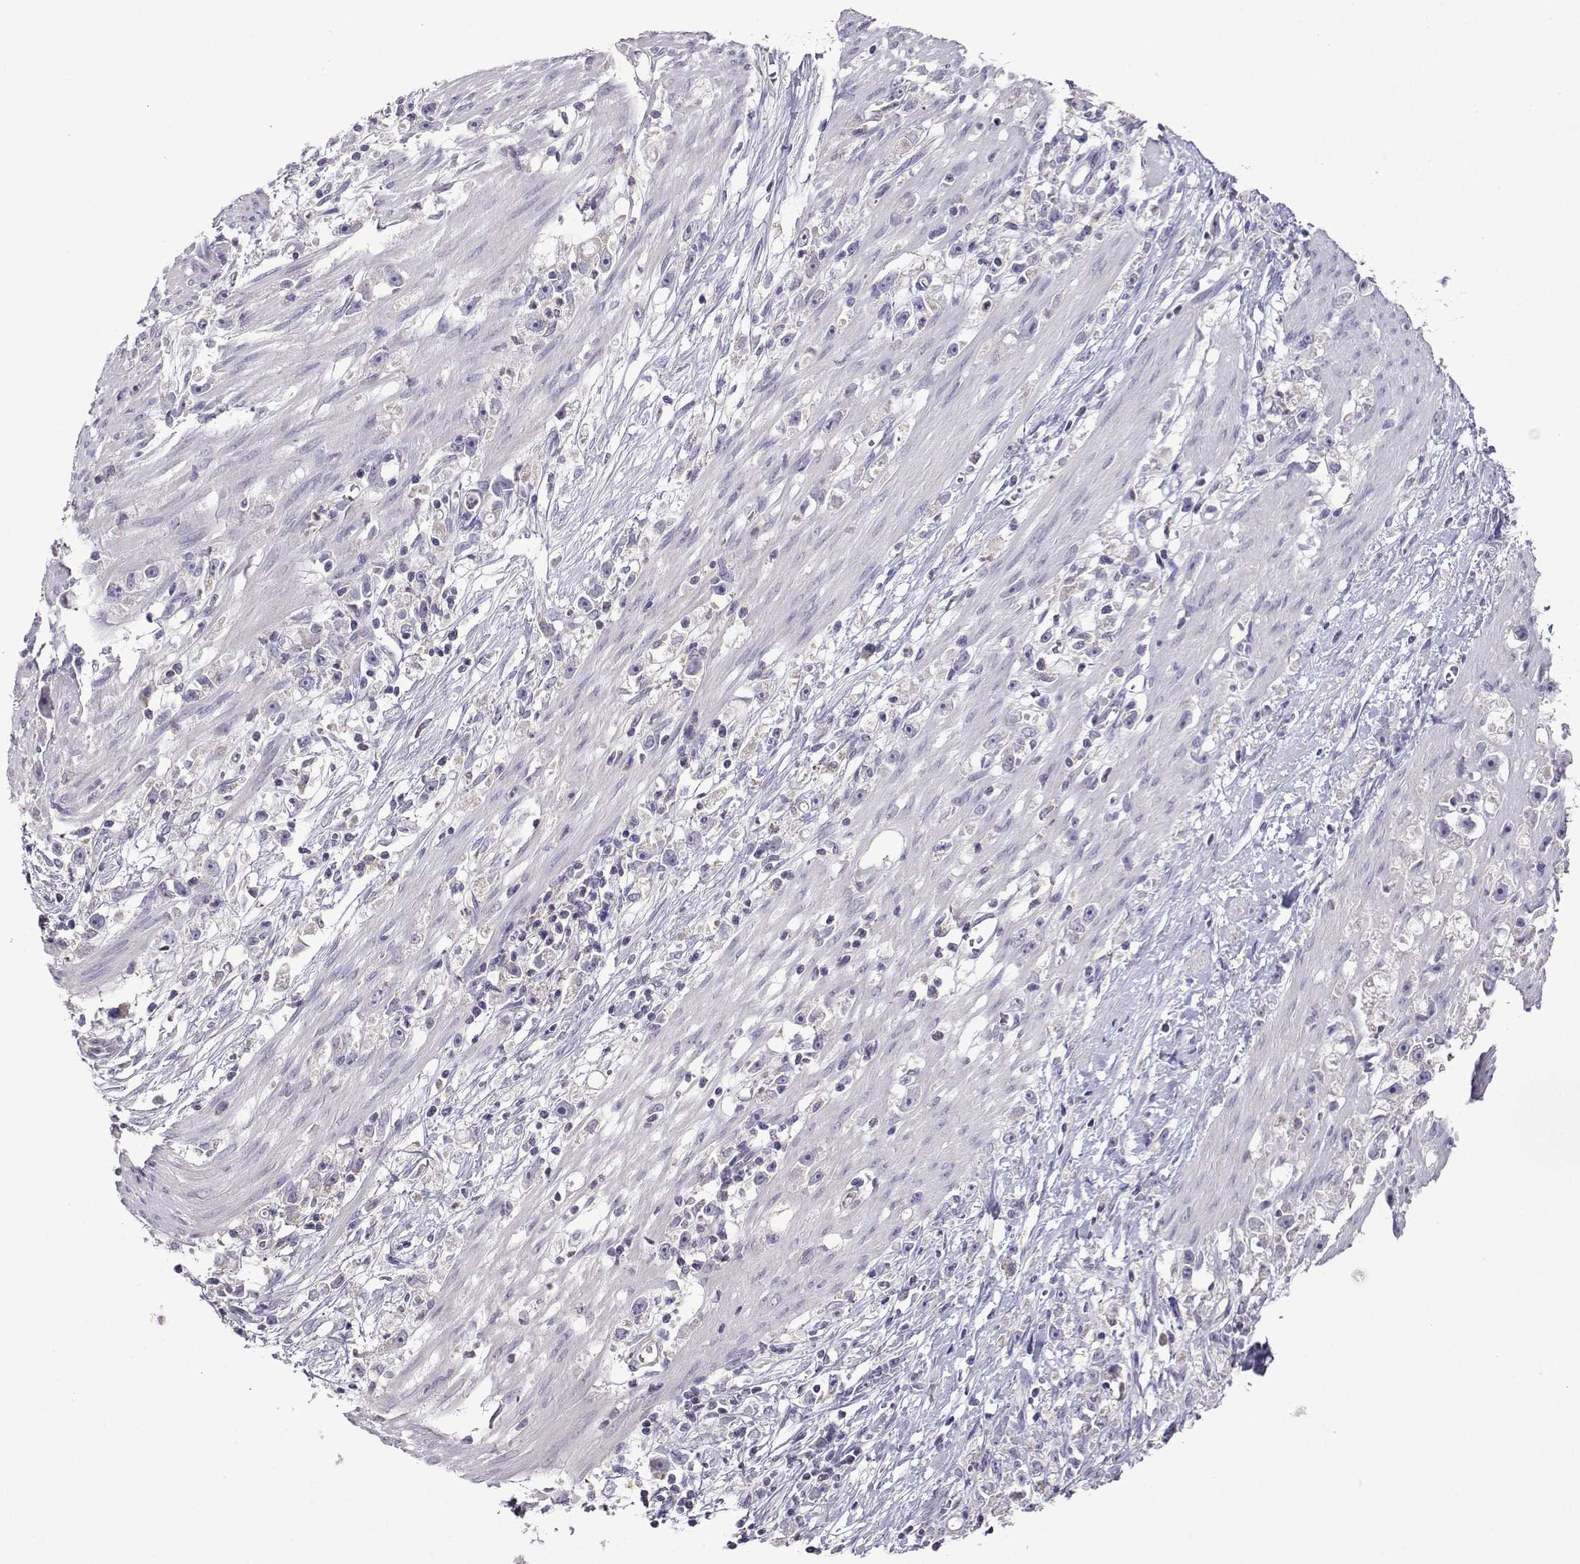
{"staining": {"intensity": "negative", "quantity": "none", "location": "none"}, "tissue": "stomach cancer", "cell_type": "Tumor cells", "image_type": "cancer", "snomed": [{"axis": "morphology", "description": "Adenocarcinoma, NOS"}, {"axis": "topography", "description": "Stomach"}], "caption": "Histopathology image shows no protein staining in tumor cells of stomach cancer (adenocarcinoma) tissue.", "gene": "FCAMR", "patient": {"sex": "female", "age": 59}}